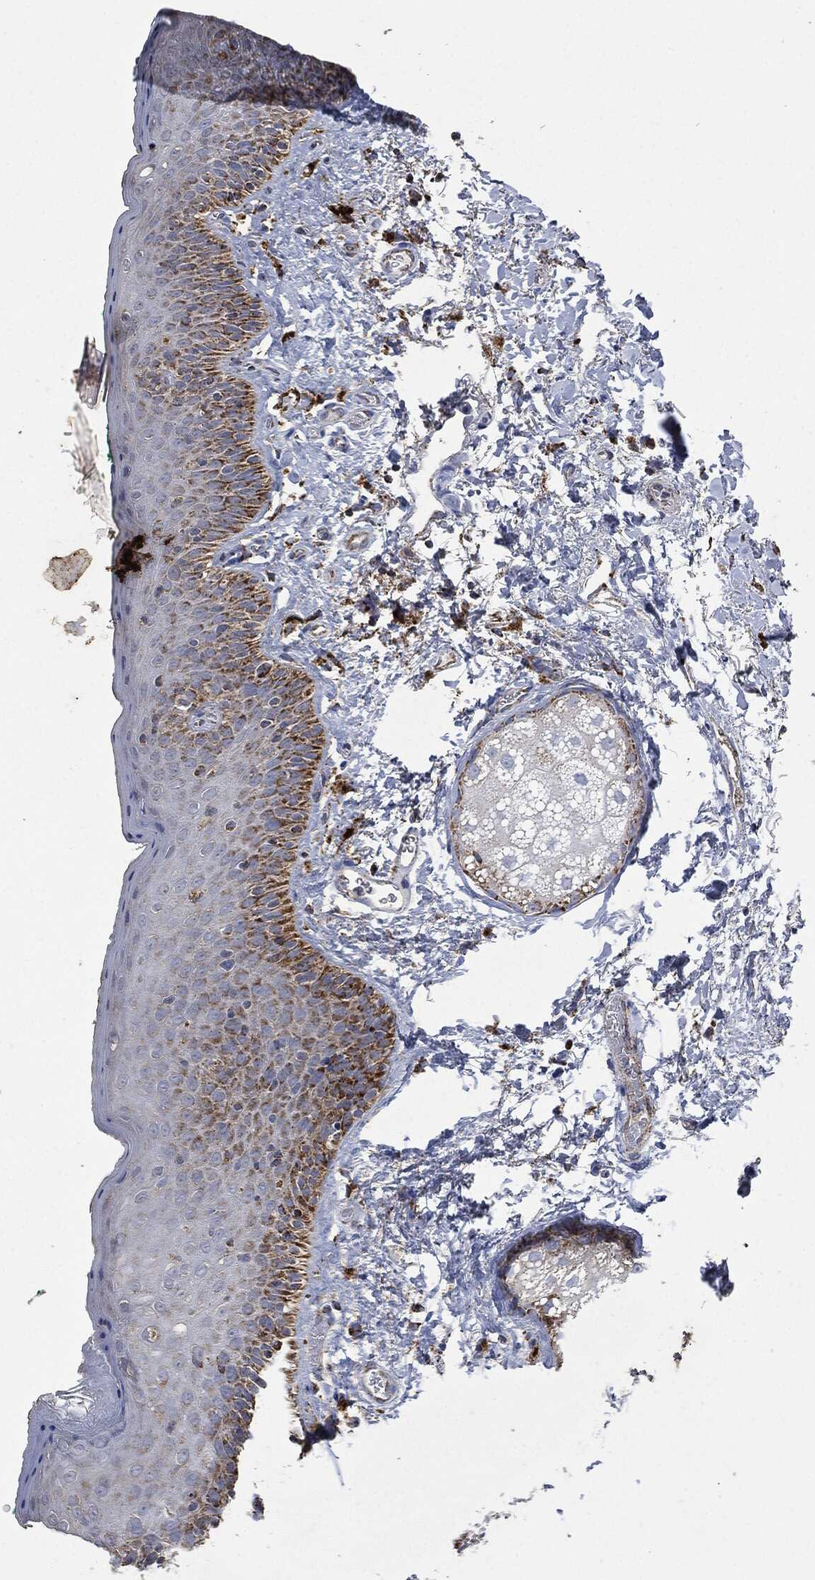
{"staining": {"intensity": "strong", "quantity": "<25%", "location": "cytoplasmic/membranous"}, "tissue": "vagina", "cell_type": "Squamous epithelial cells", "image_type": "normal", "snomed": [{"axis": "morphology", "description": "Normal tissue, NOS"}, {"axis": "topography", "description": "Vagina"}], "caption": "Unremarkable vagina was stained to show a protein in brown. There is medium levels of strong cytoplasmic/membranous positivity in approximately <25% of squamous epithelial cells.", "gene": "RYK", "patient": {"sex": "female", "age": 66}}